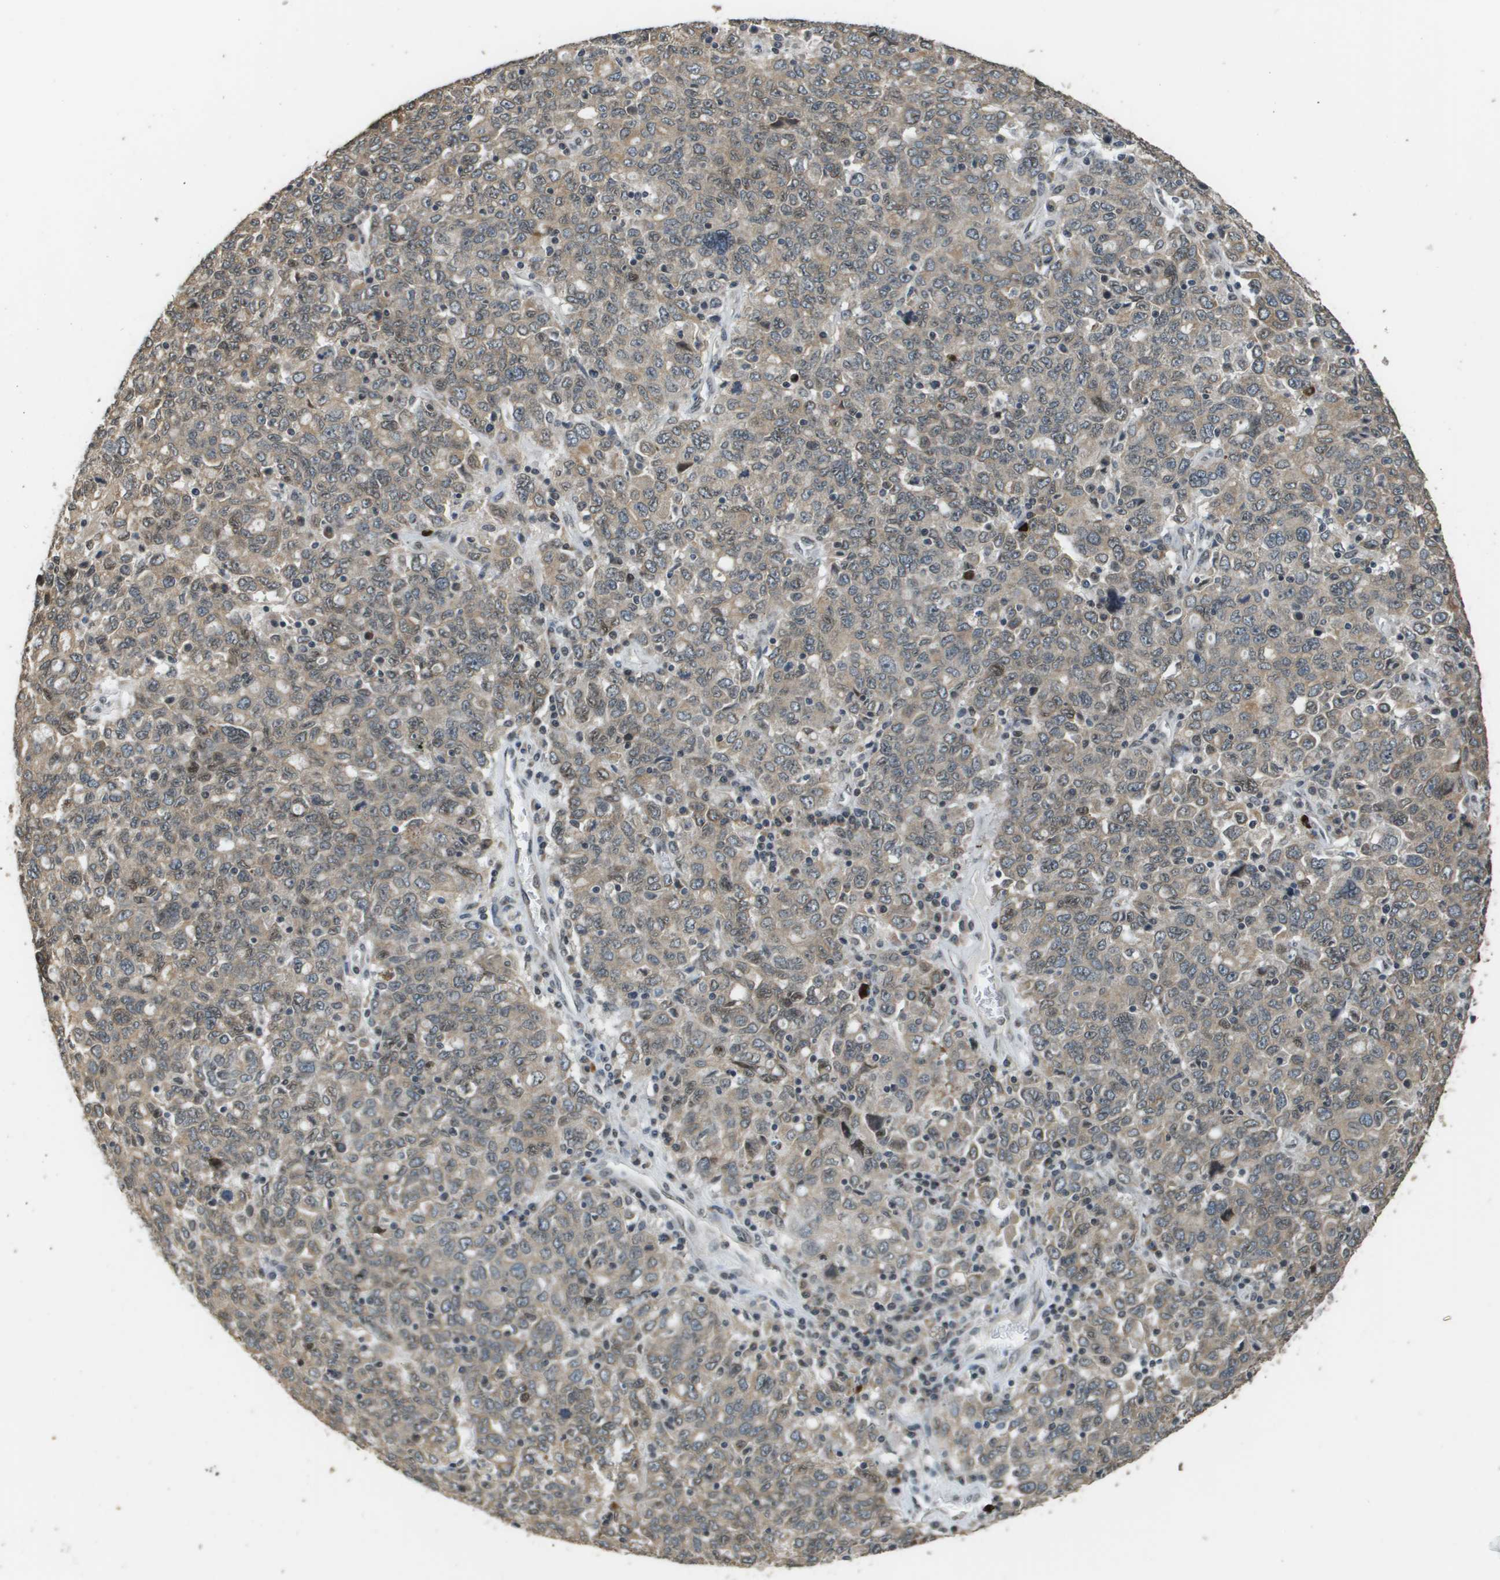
{"staining": {"intensity": "weak", "quantity": ">75%", "location": "cytoplasmic/membranous"}, "tissue": "ovarian cancer", "cell_type": "Tumor cells", "image_type": "cancer", "snomed": [{"axis": "morphology", "description": "Carcinoma, endometroid"}, {"axis": "topography", "description": "Ovary"}], "caption": "Tumor cells display weak cytoplasmic/membranous expression in approximately >75% of cells in ovarian endometroid carcinoma.", "gene": "FANCC", "patient": {"sex": "female", "age": 62}}